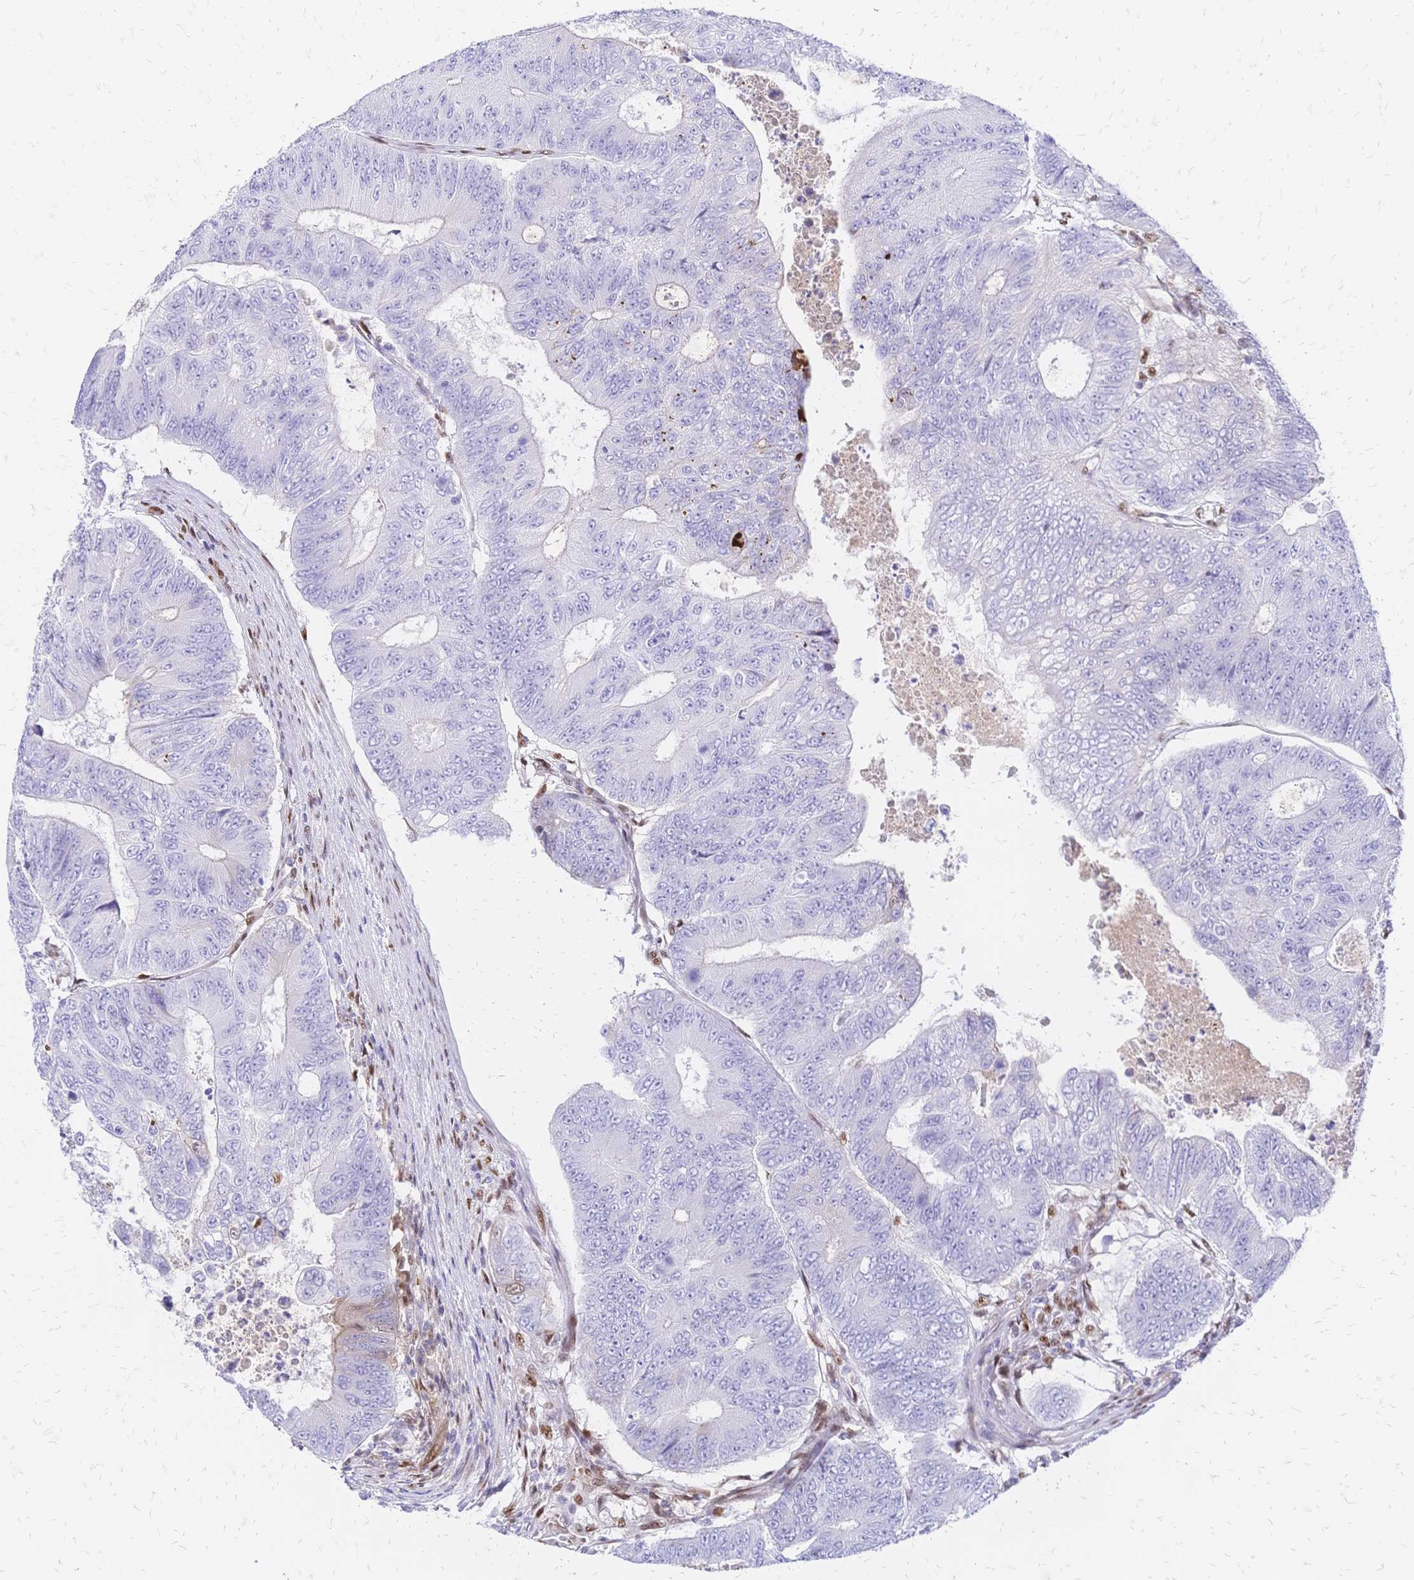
{"staining": {"intensity": "negative", "quantity": "none", "location": "none"}, "tissue": "colorectal cancer", "cell_type": "Tumor cells", "image_type": "cancer", "snomed": [{"axis": "morphology", "description": "Adenocarcinoma, NOS"}, {"axis": "topography", "description": "Colon"}], "caption": "This micrograph is of adenocarcinoma (colorectal) stained with immunohistochemistry (IHC) to label a protein in brown with the nuclei are counter-stained blue. There is no expression in tumor cells. (DAB (3,3'-diaminobenzidine) immunohistochemistry, high magnification).", "gene": "NFIC", "patient": {"sex": "female", "age": 48}}